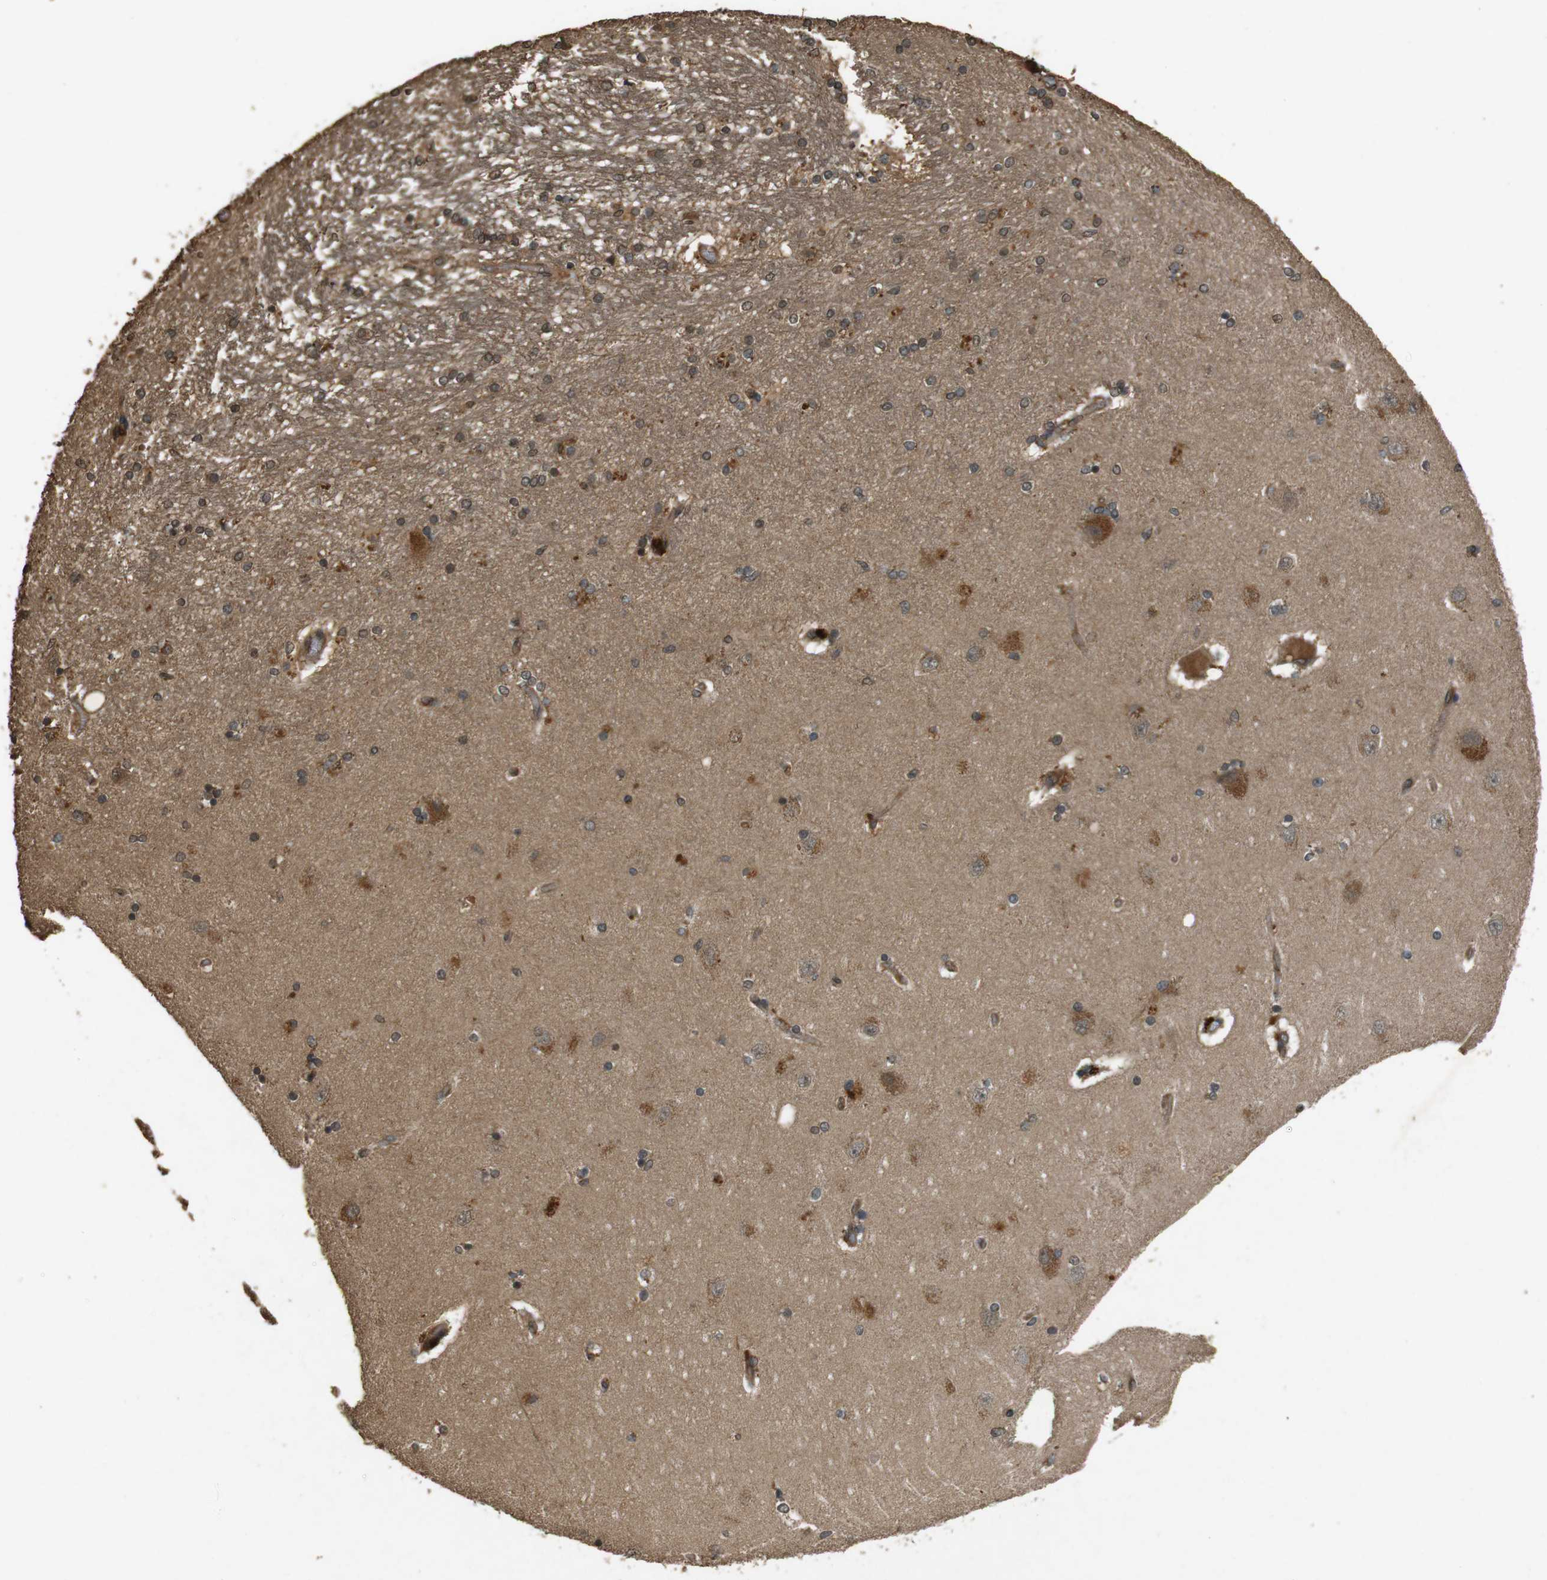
{"staining": {"intensity": "moderate", "quantity": "25%-75%", "location": "nuclear"}, "tissue": "hippocampus", "cell_type": "Glial cells", "image_type": "normal", "snomed": [{"axis": "morphology", "description": "Normal tissue, NOS"}, {"axis": "topography", "description": "Hippocampus"}], "caption": "Hippocampus stained with IHC demonstrates moderate nuclear positivity in about 25%-75% of glial cells.", "gene": "TAP1", "patient": {"sex": "female", "age": 54}}